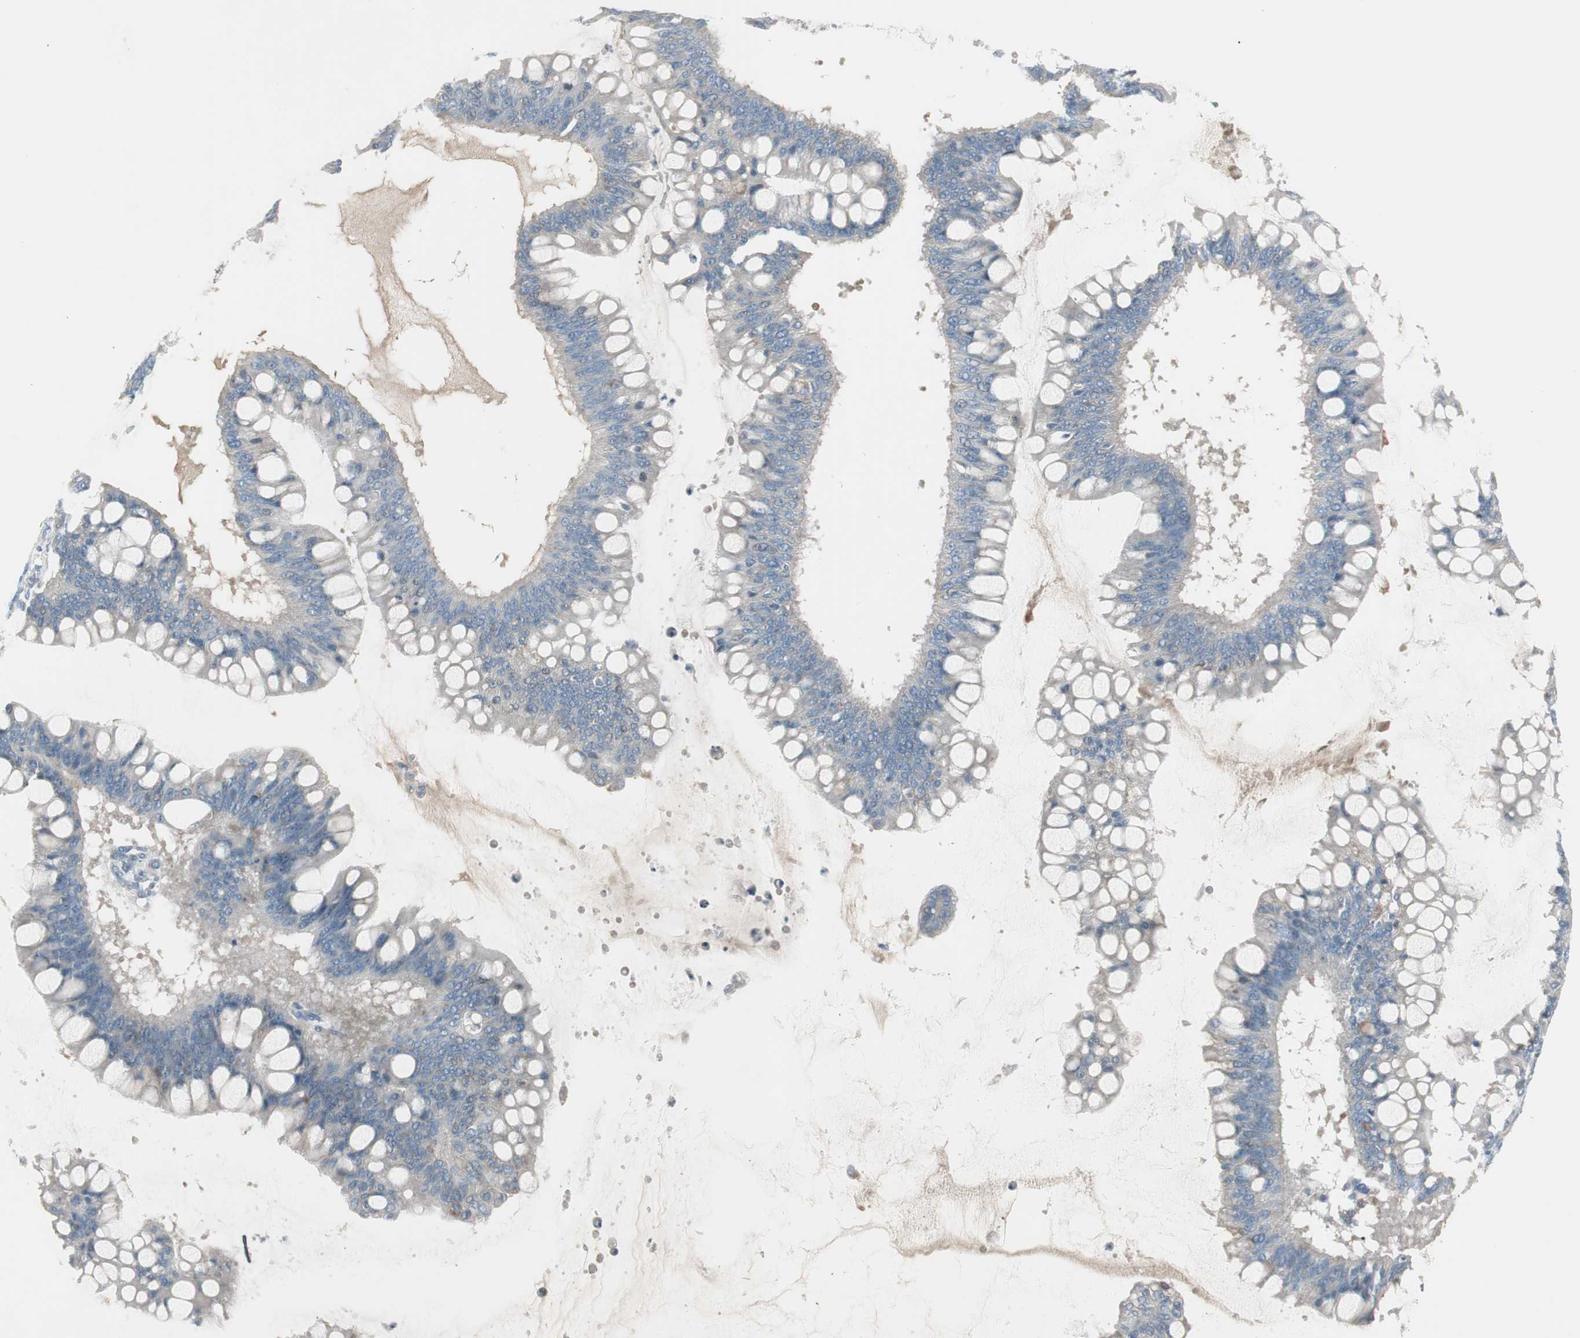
{"staining": {"intensity": "weak", "quantity": "<25%", "location": "cytoplasmic/membranous"}, "tissue": "ovarian cancer", "cell_type": "Tumor cells", "image_type": "cancer", "snomed": [{"axis": "morphology", "description": "Cystadenocarcinoma, mucinous, NOS"}, {"axis": "topography", "description": "Ovary"}], "caption": "Tumor cells are negative for protein expression in human ovarian mucinous cystadenocarcinoma. (DAB (3,3'-diaminobenzidine) IHC visualized using brightfield microscopy, high magnification).", "gene": "MAPRE3", "patient": {"sex": "female", "age": 73}}